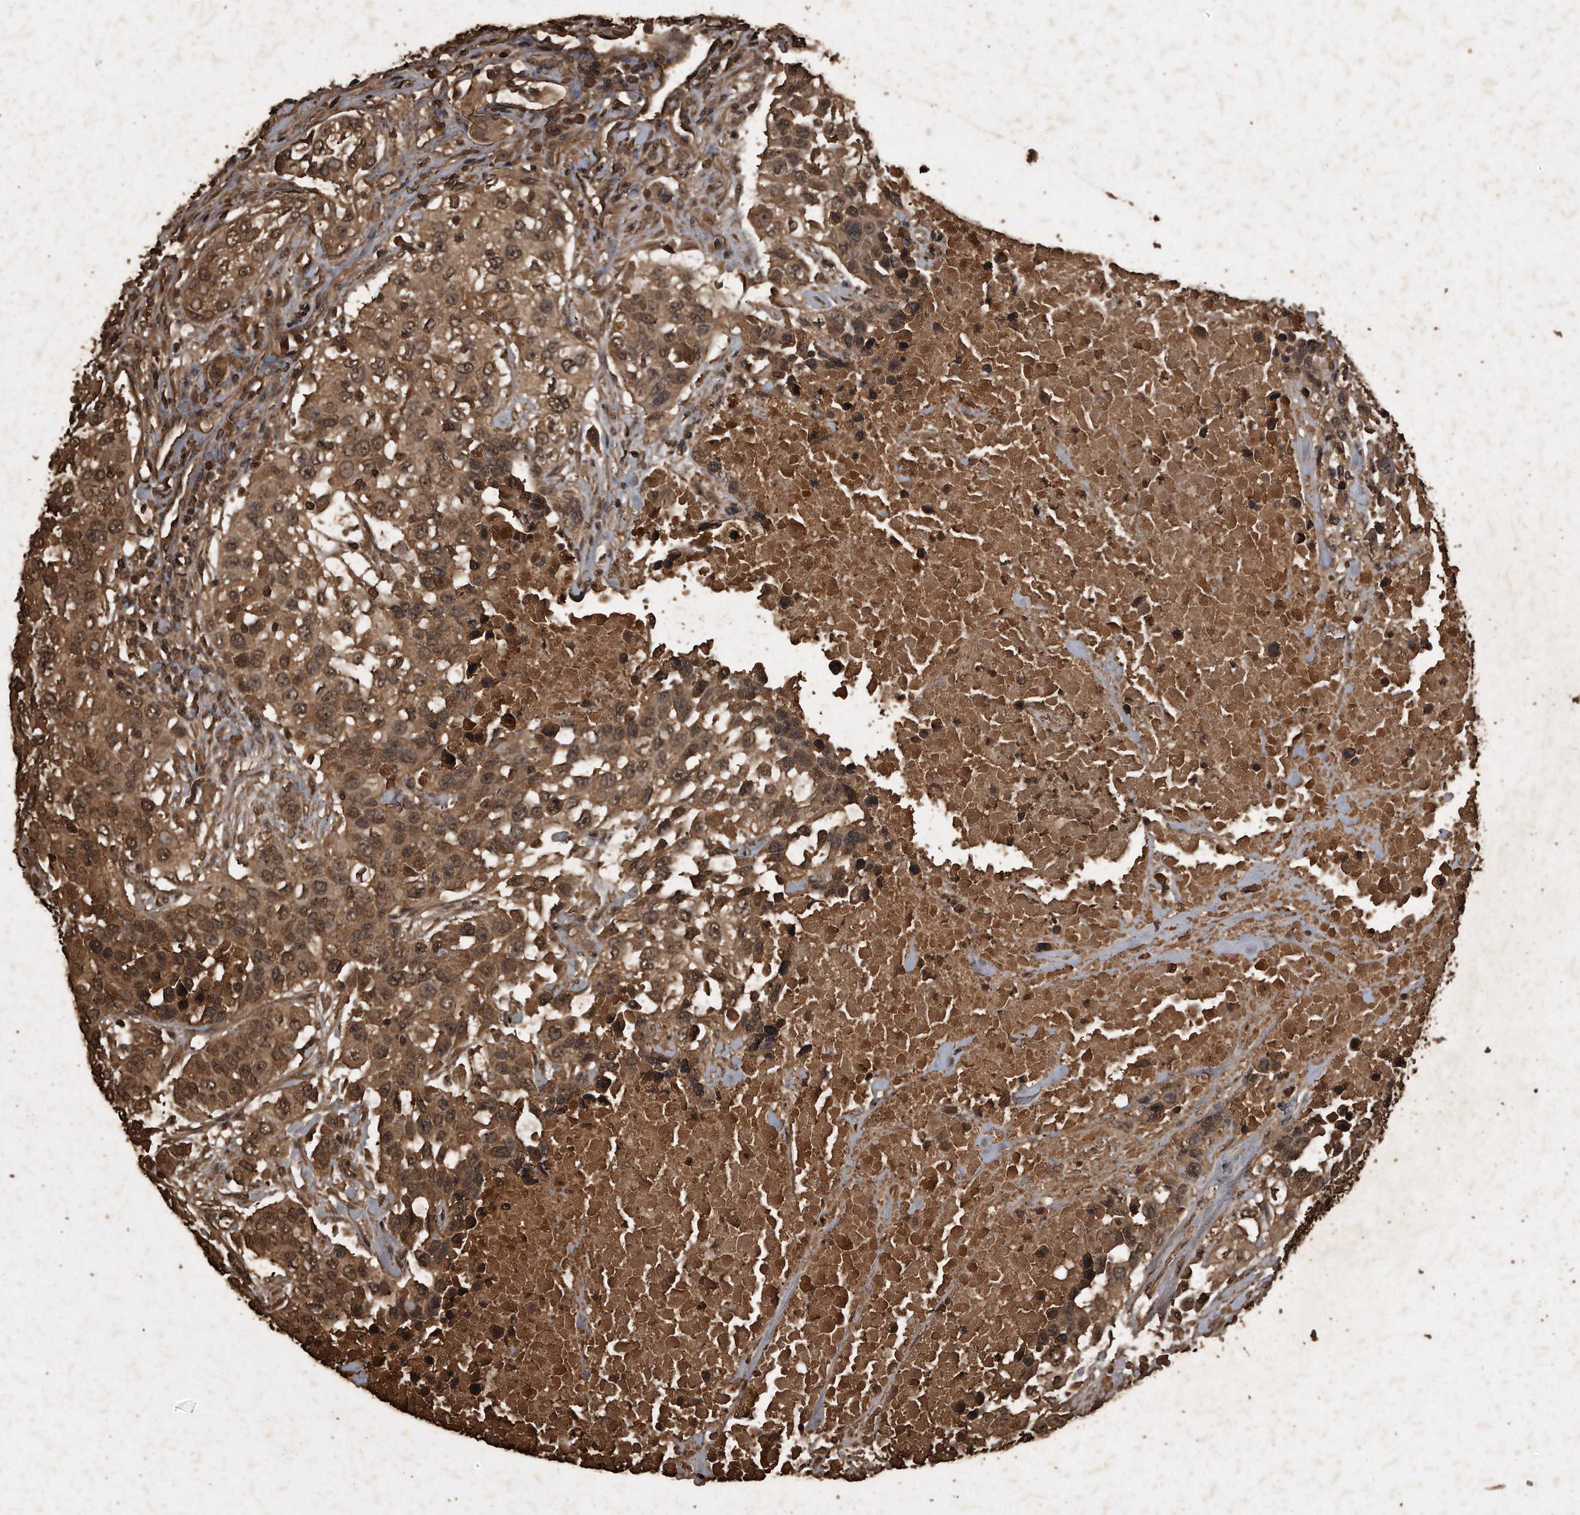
{"staining": {"intensity": "moderate", "quantity": ">75%", "location": "cytoplasmic/membranous,nuclear"}, "tissue": "urothelial cancer", "cell_type": "Tumor cells", "image_type": "cancer", "snomed": [{"axis": "morphology", "description": "Urothelial carcinoma, High grade"}, {"axis": "topography", "description": "Urinary bladder"}], "caption": "High-magnification brightfield microscopy of urothelial cancer stained with DAB (brown) and counterstained with hematoxylin (blue). tumor cells exhibit moderate cytoplasmic/membranous and nuclear staining is present in about>75% of cells. The staining was performed using DAB, with brown indicating positive protein expression. Nuclei are stained blue with hematoxylin.", "gene": "CFLAR", "patient": {"sex": "female", "age": 80}}